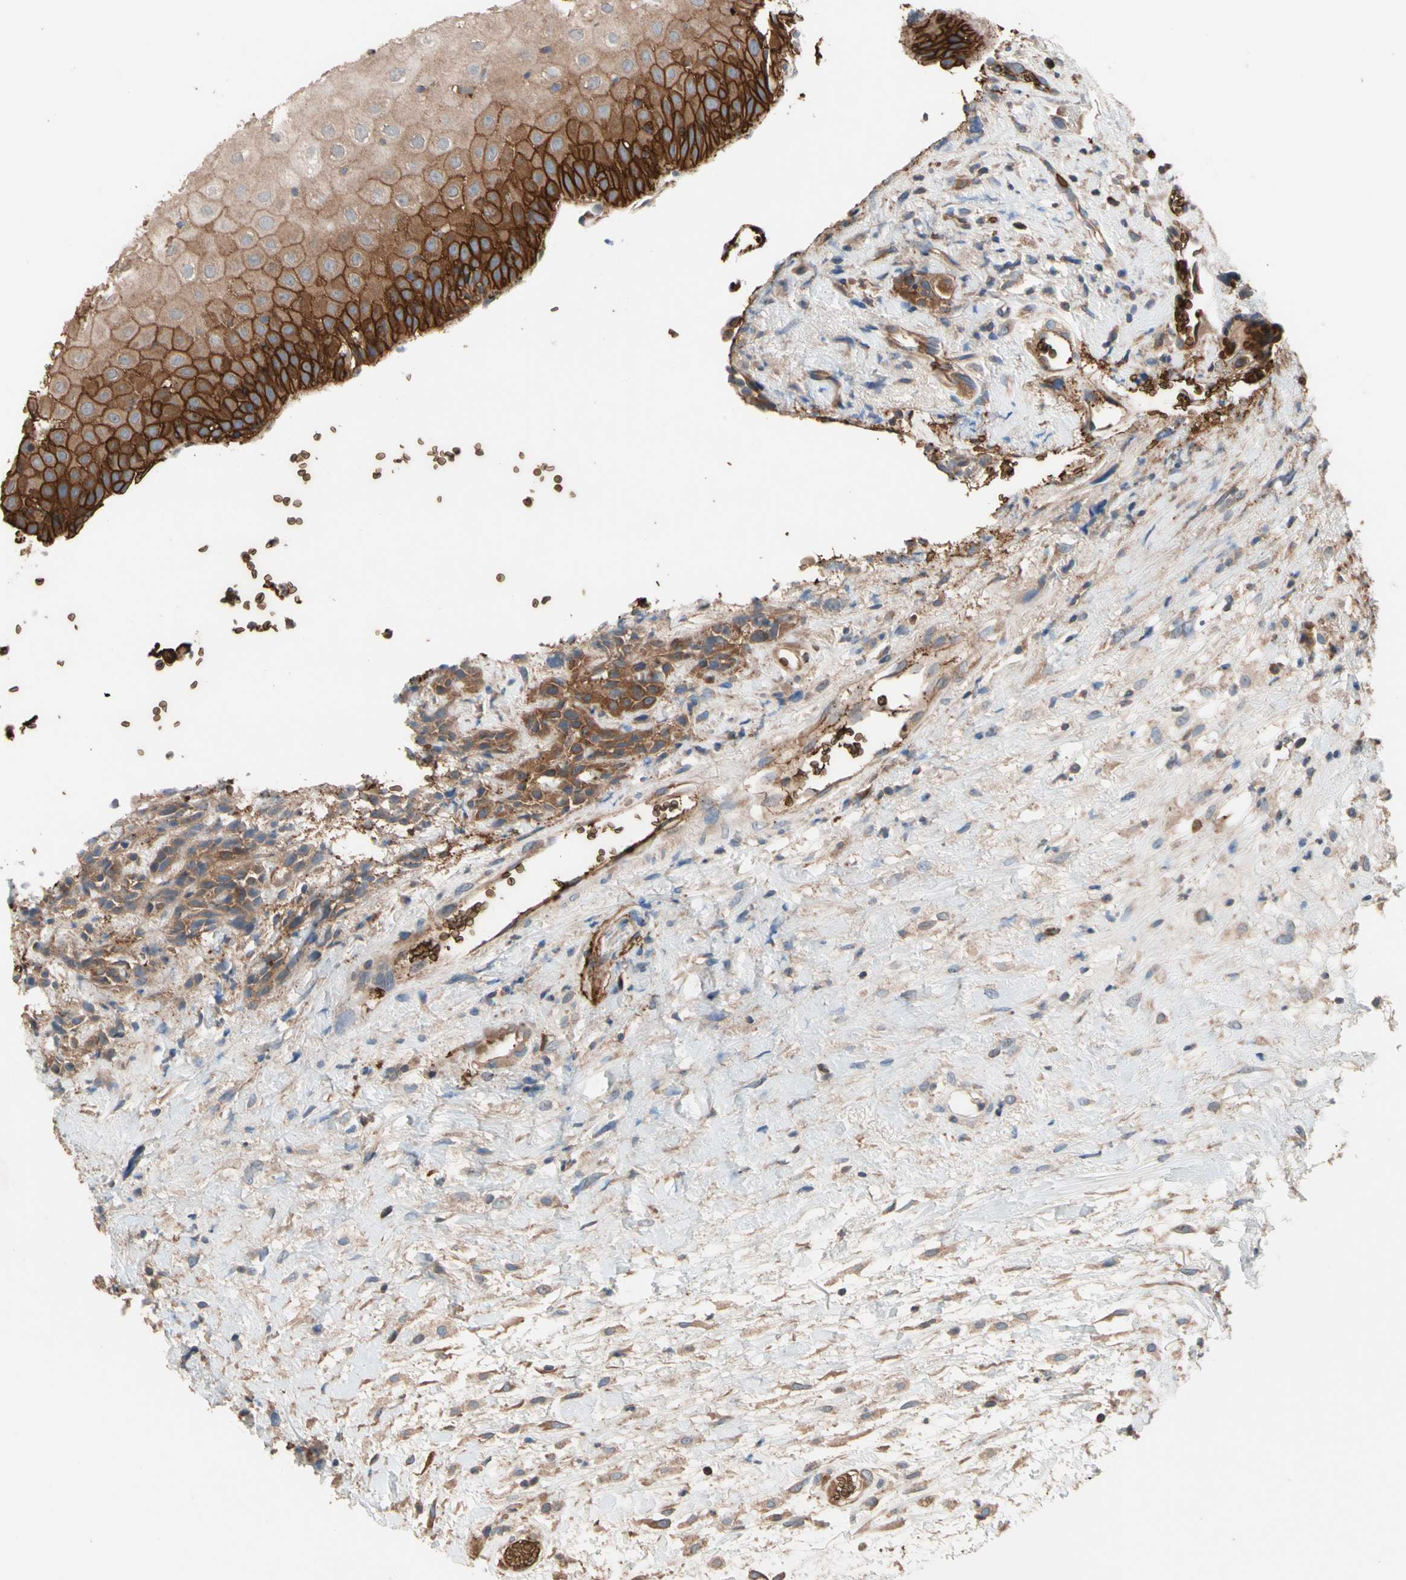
{"staining": {"intensity": "strong", "quantity": "25%-75%", "location": "cytoplasmic/membranous"}, "tissue": "head and neck cancer", "cell_type": "Tumor cells", "image_type": "cancer", "snomed": [{"axis": "morphology", "description": "Normal tissue, NOS"}, {"axis": "morphology", "description": "Squamous cell carcinoma, NOS"}, {"axis": "topography", "description": "Cartilage tissue"}, {"axis": "topography", "description": "Head-Neck"}], "caption": "A brown stain highlights strong cytoplasmic/membranous positivity of a protein in human head and neck cancer (squamous cell carcinoma) tumor cells.", "gene": "RIOK2", "patient": {"sex": "male", "age": 62}}